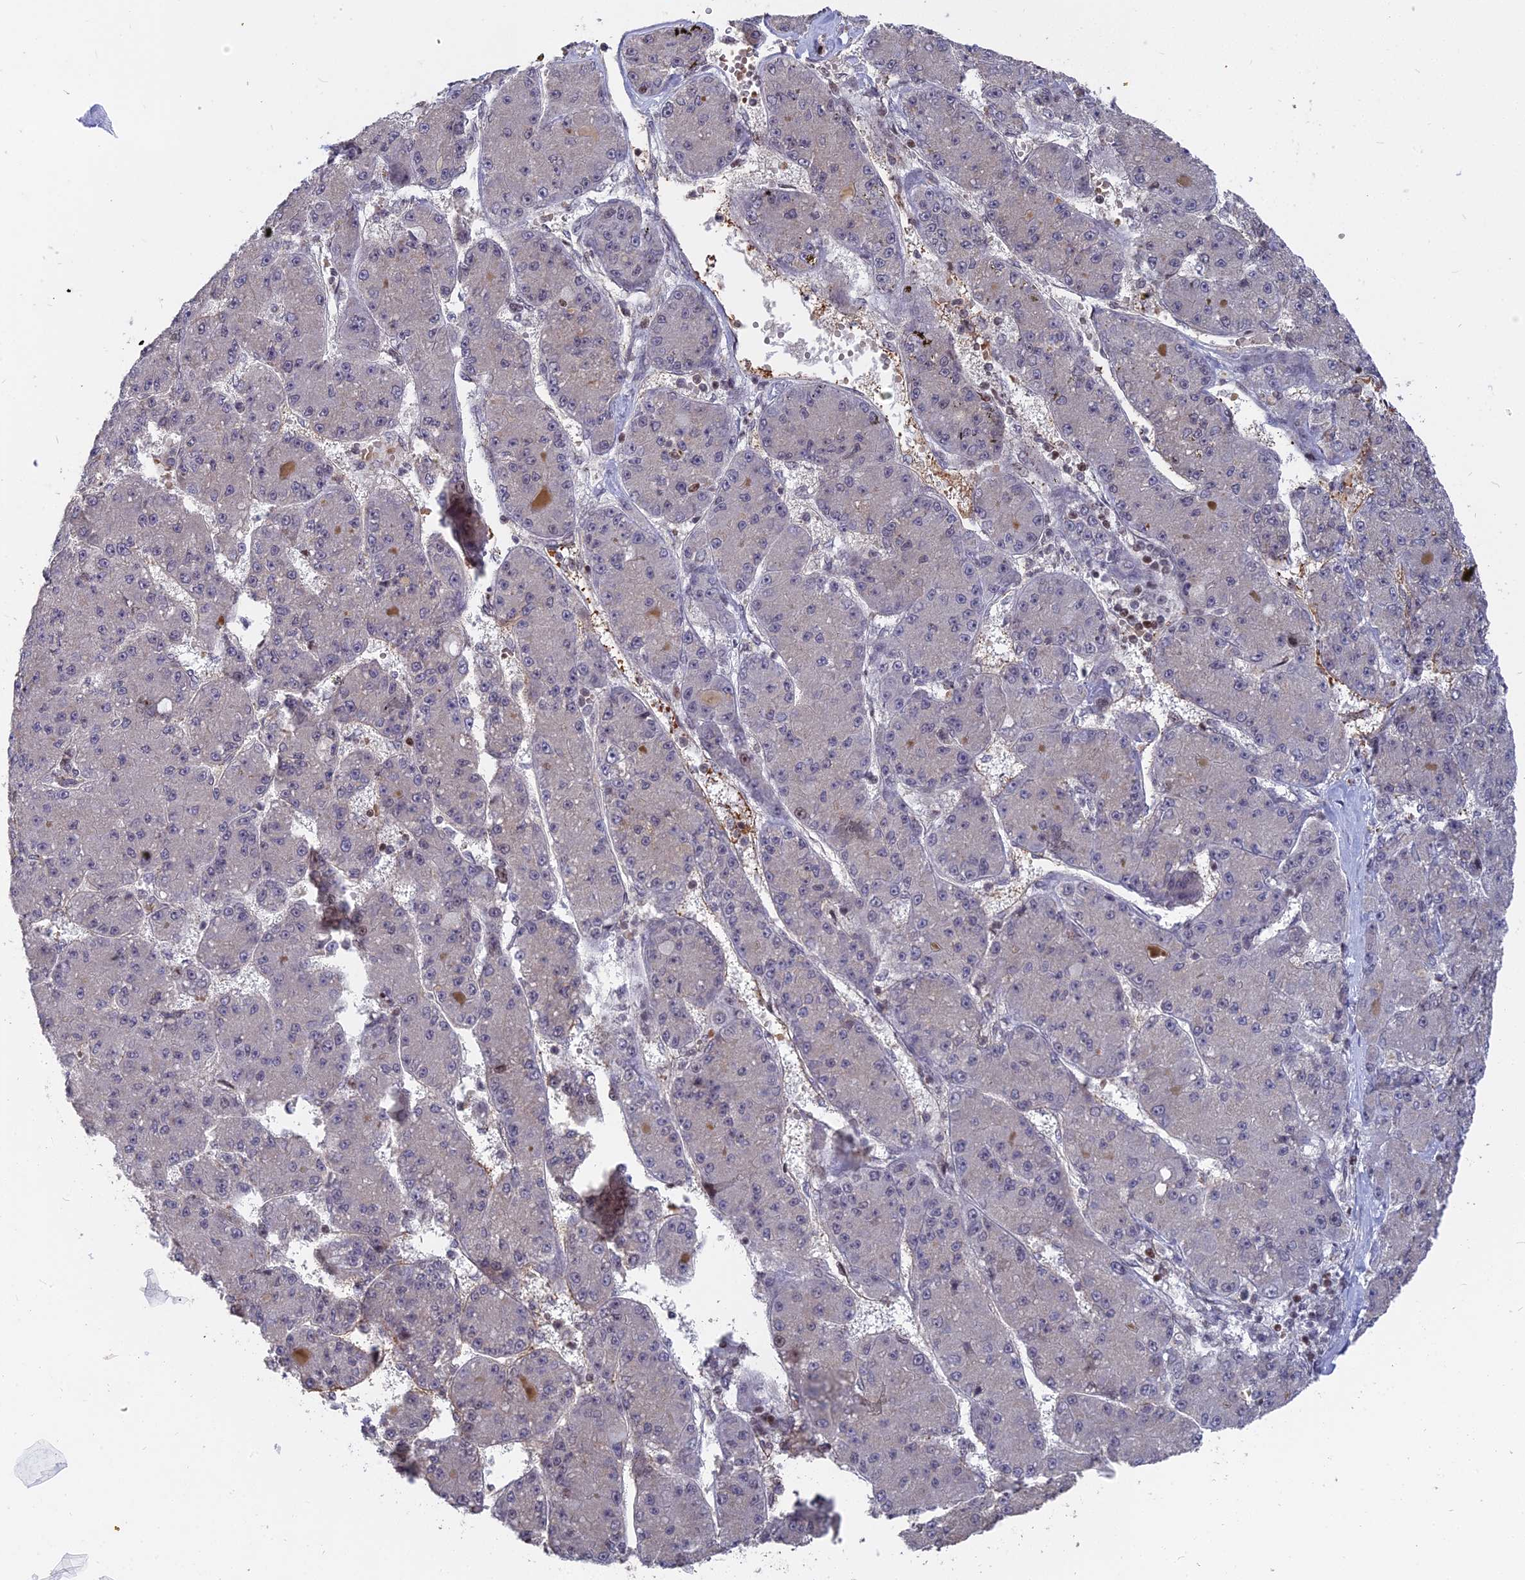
{"staining": {"intensity": "negative", "quantity": "none", "location": "none"}, "tissue": "liver cancer", "cell_type": "Tumor cells", "image_type": "cancer", "snomed": [{"axis": "morphology", "description": "Carcinoma, Hepatocellular, NOS"}, {"axis": "topography", "description": "Liver"}], "caption": "Tumor cells show no significant positivity in liver cancer. (DAB immunohistochemistry (IHC) with hematoxylin counter stain).", "gene": "NR1H3", "patient": {"sex": "male", "age": 67}}